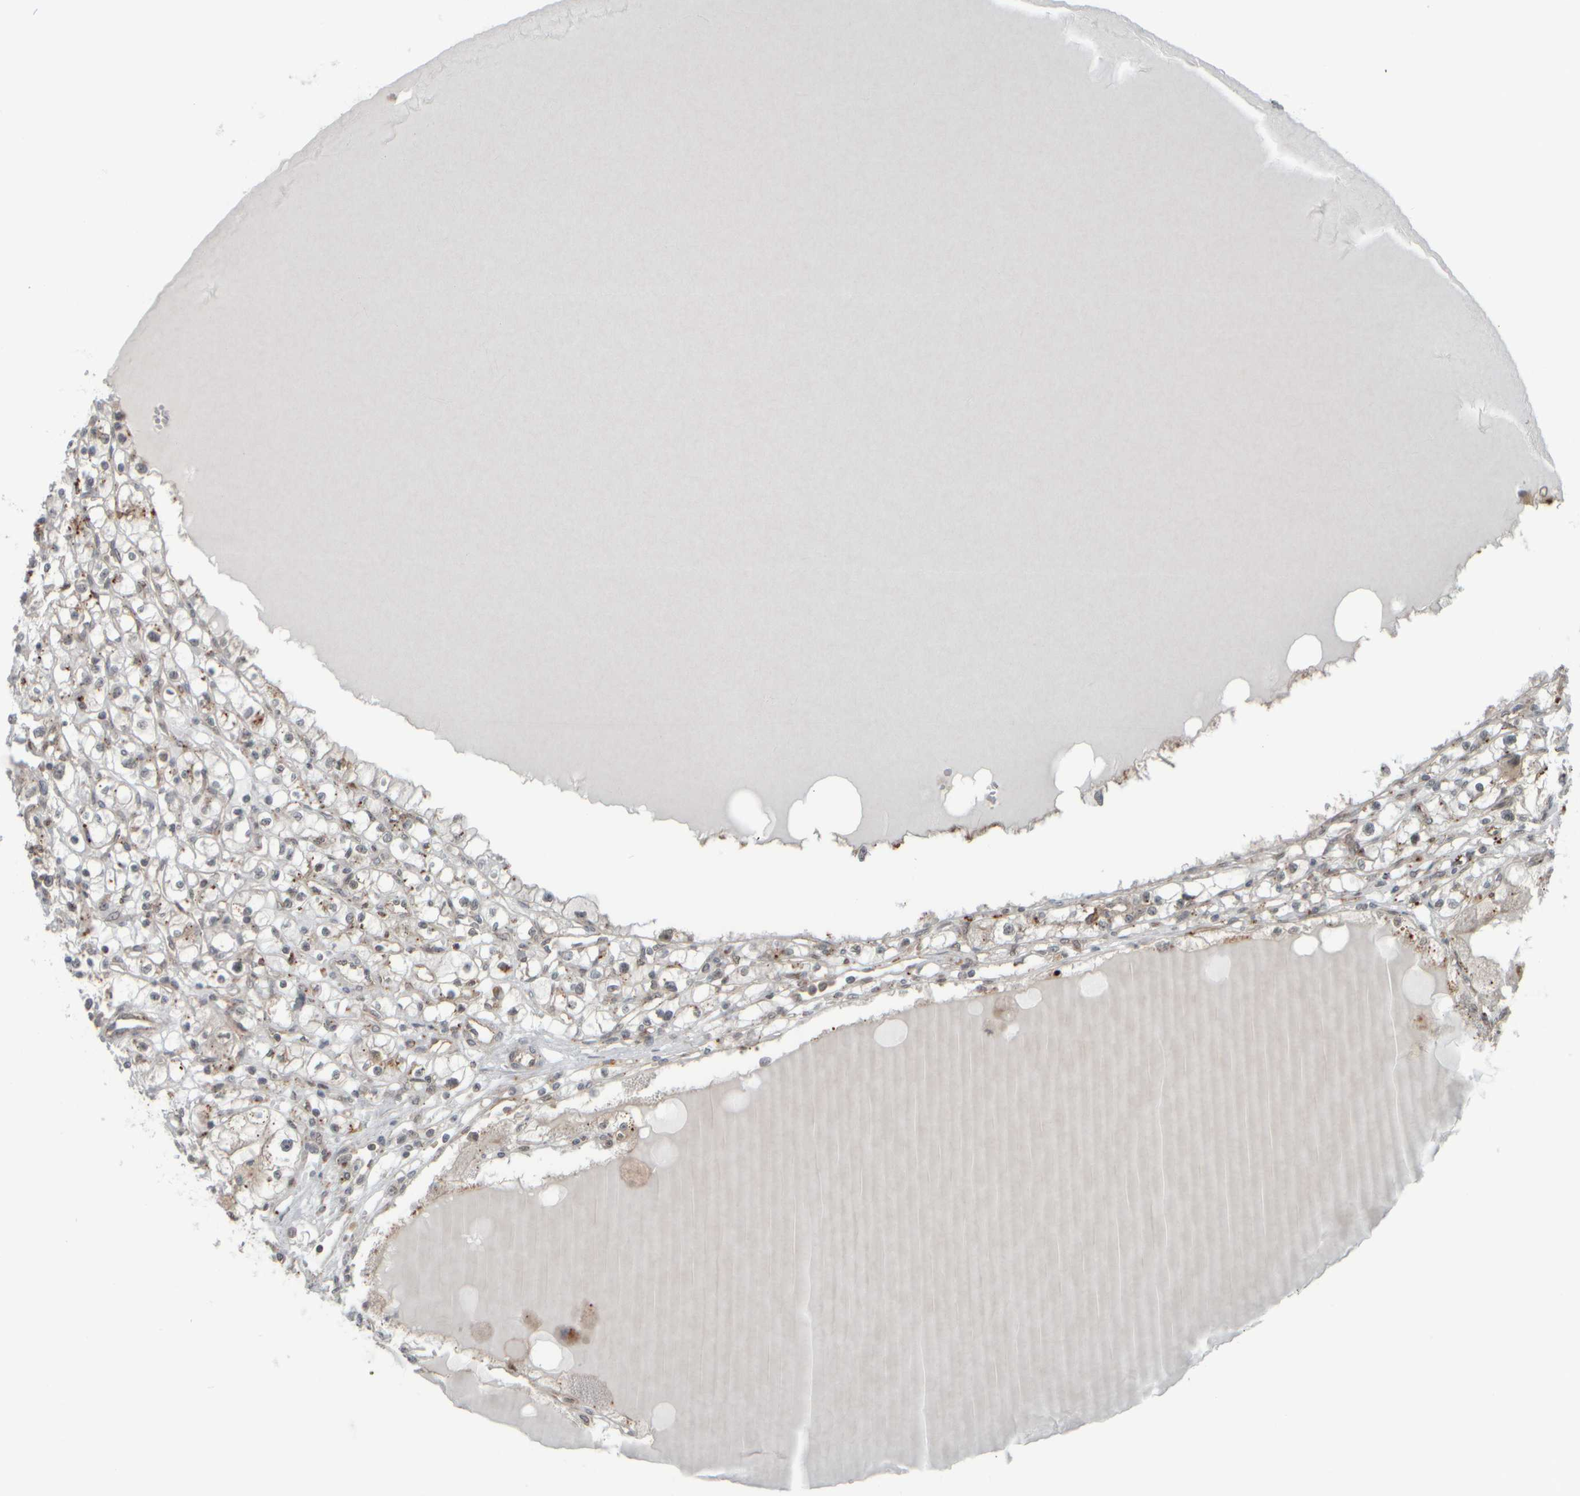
{"staining": {"intensity": "negative", "quantity": "none", "location": "none"}, "tissue": "renal cancer", "cell_type": "Tumor cells", "image_type": "cancer", "snomed": [{"axis": "morphology", "description": "Adenocarcinoma, NOS"}, {"axis": "topography", "description": "Kidney"}], "caption": "Renal adenocarcinoma stained for a protein using immunohistochemistry (IHC) demonstrates no positivity tumor cells.", "gene": "GIGYF1", "patient": {"sex": "male", "age": 56}}